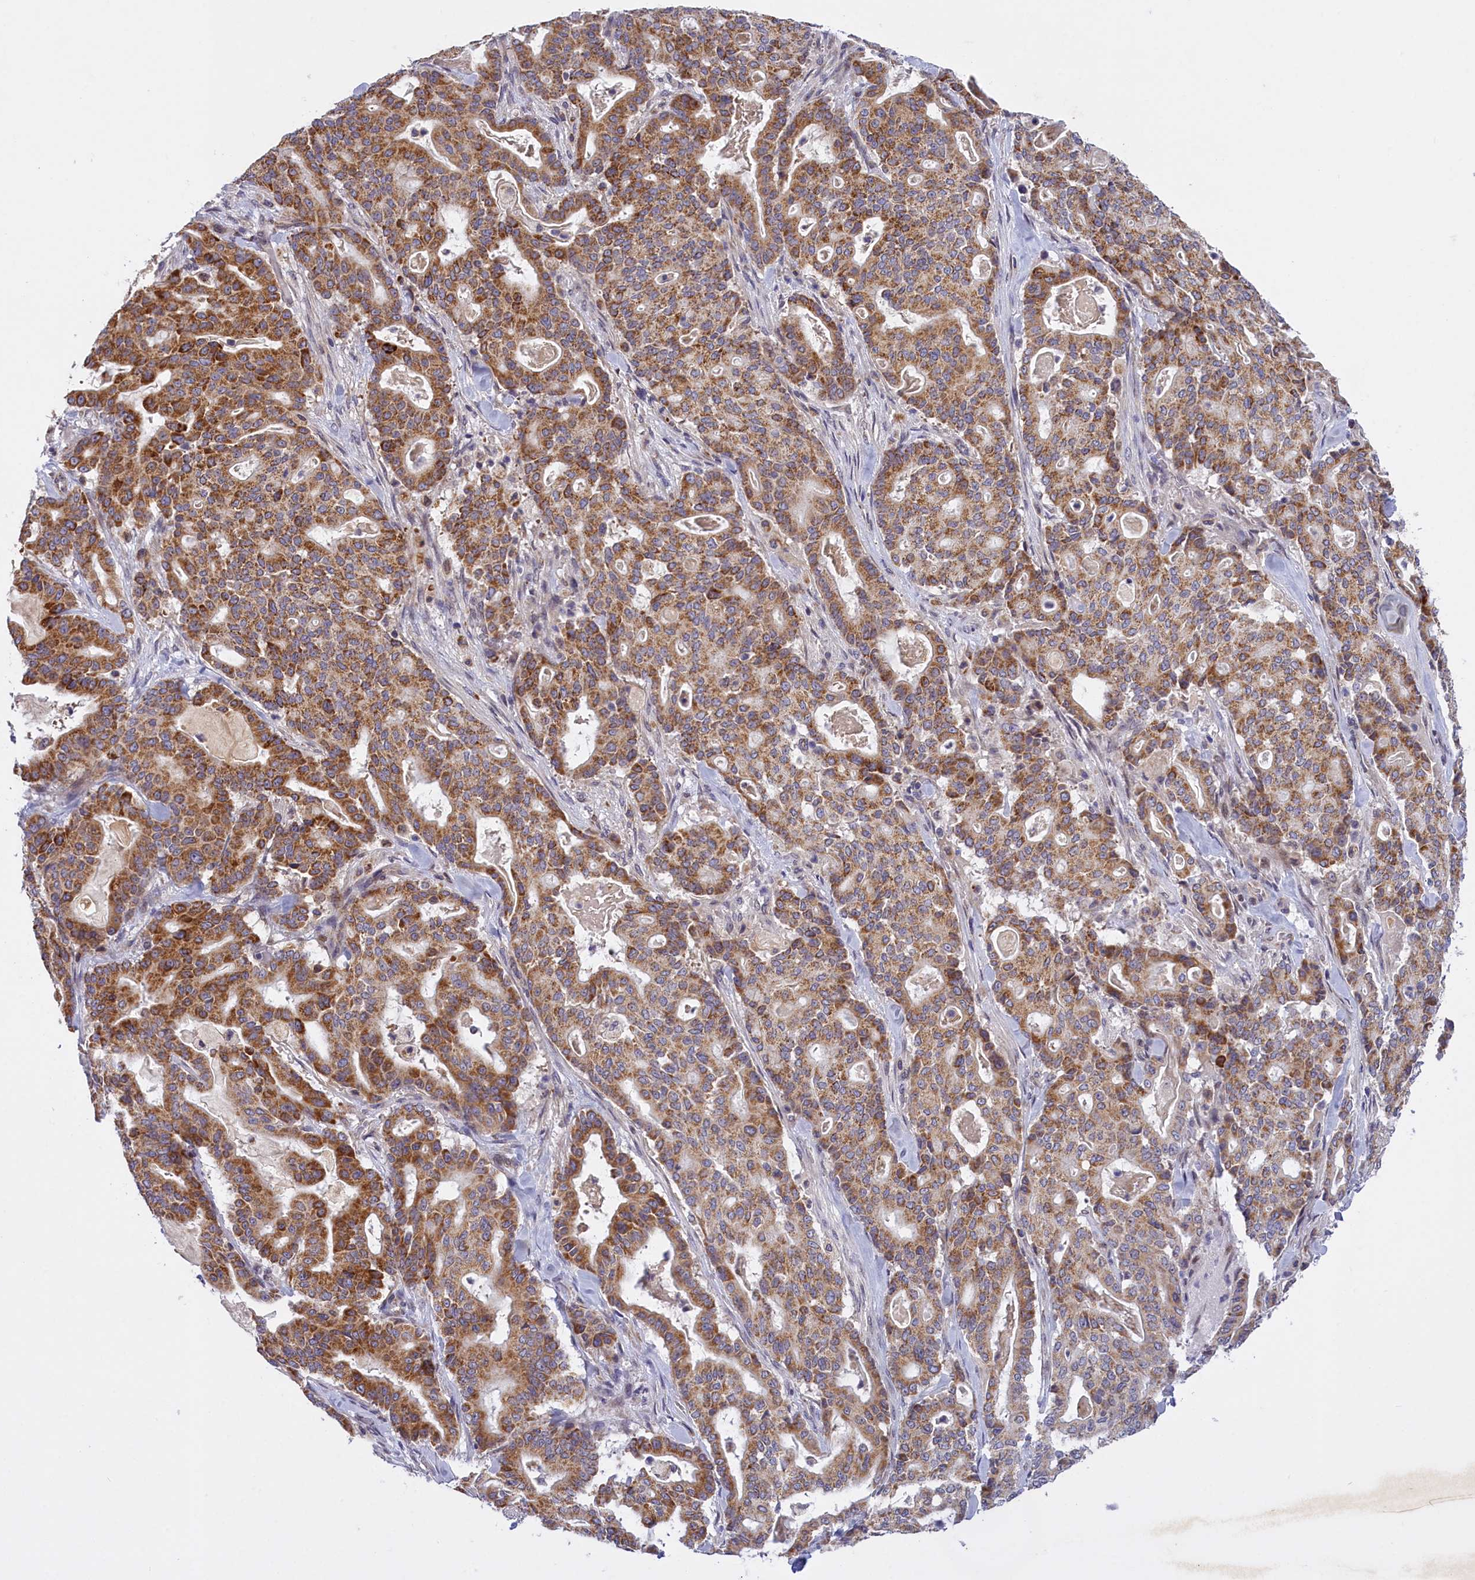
{"staining": {"intensity": "moderate", "quantity": ">75%", "location": "cytoplasmic/membranous"}, "tissue": "pancreatic cancer", "cell_type": "Tumor cells", "image_type": "cancer", "snomed": [{"axis": "morphology", "description": "Adenocarcinoma, NOS"}, {"axis": "topography", "description": "Pancreas"}], "caption": "Human pancreatic cancer stained with a brown dye shows moderate cytoplasmic/membranous positive expression in approximately >75% of tumor cells.", "gene": "FAM149B1", "patient": {"sex": "male", "age": 63}}